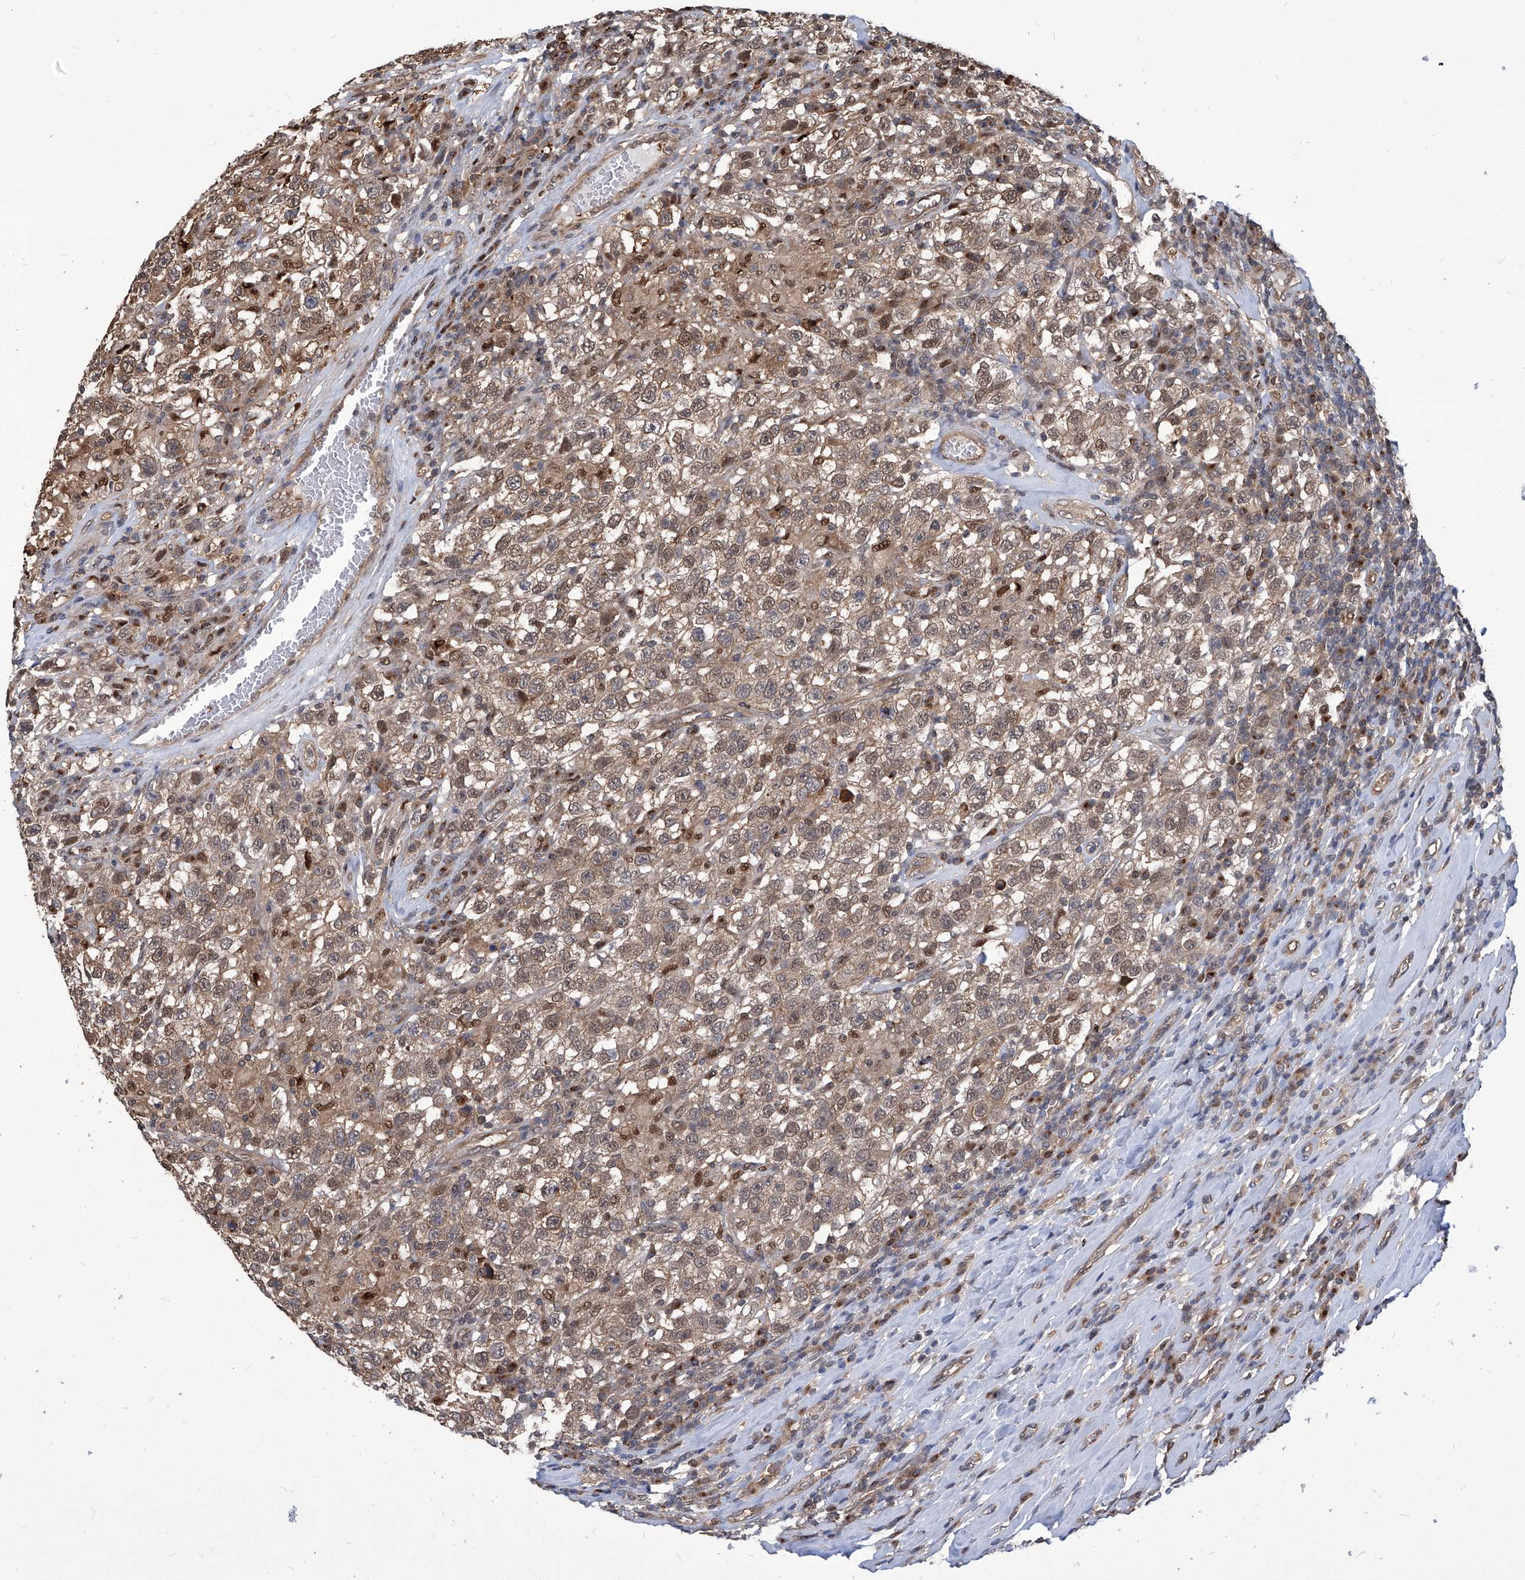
{"staining": {"intensity": "moderate", "quantity": ">75%", "location": "cytoplasmic/membranous,nuclear"}, "tissue": "testis cancer", "cell_type": "Tumor cells", "image_type": "cancer", "snomed": [{"axis": "morphology", "description": "Seminoma, NOS"}, {"axis": "topography", "description": "Testis"}], "caption": "This image exhibits immunohistochemistry (IHC) staining of testis seminoma, with medium moderate cytoplasmic/membranous and nuclear staining in about >75% of tumor cells.", "gene": "PSMB1", "patient": {"sex": "male", "age": 41}}